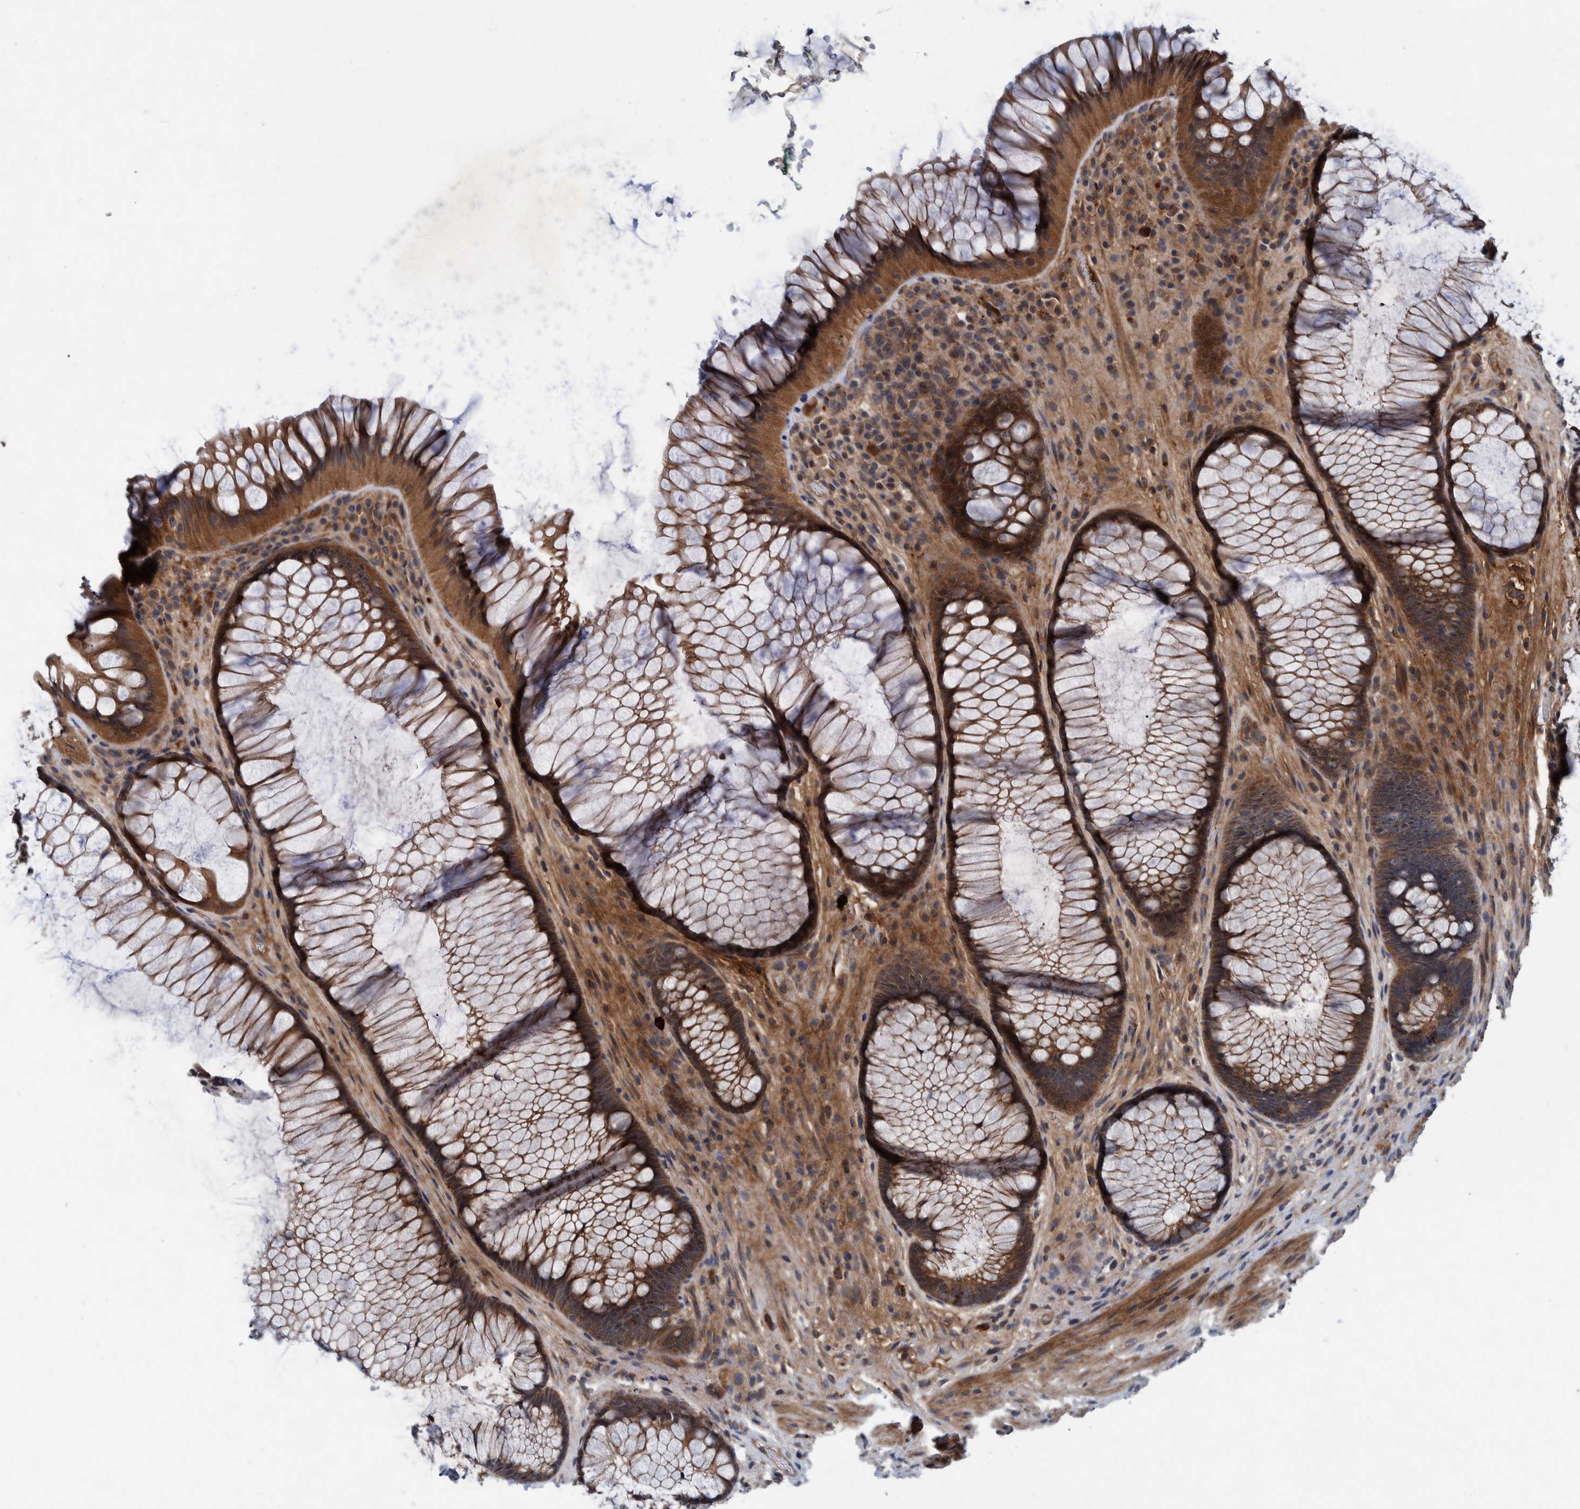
{"staining": {"intensity": "moderate", "quantity": ">75%", "location": "cytoplasmic/membranous"}, "tissue": "rectum", "cell_type": "Glandular cells", "image_type": "normal", "snomed": [{"axis": "morphology", "description": "Normal tissue, NOS"}, {"axis": "topography", "description": "Rectum"}], "caption": "Rectum stained with immunohistochemistry reveals moderate cytoplasmic/membranous positivity in approximately >75% of glandular cells.", "gene": "ITIH3", "patient": {"sex": "male", "age": 51}}